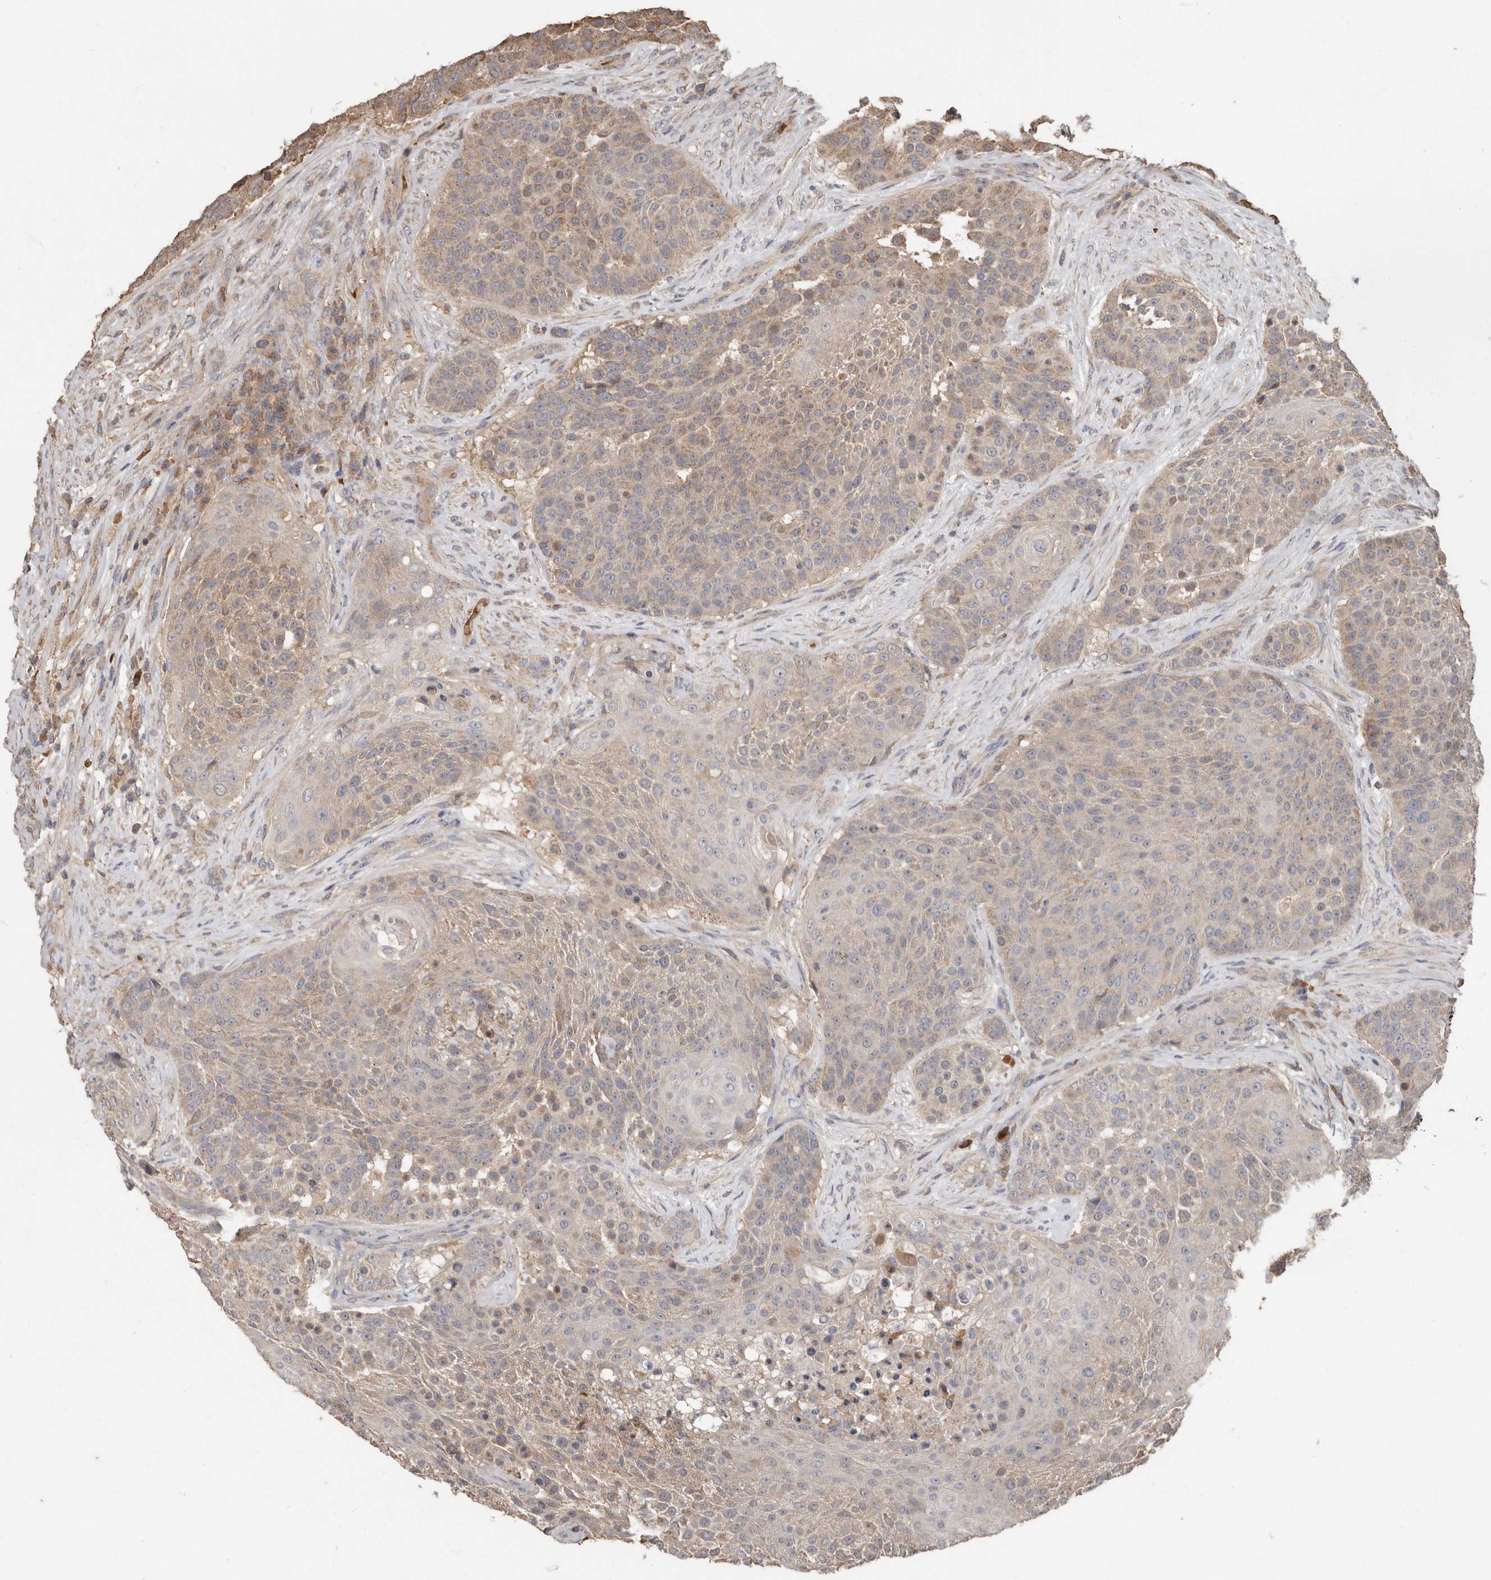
{"staining": {"intensity": "weak", "quantity": "<25%", "location": "cytoplasmic/membranous"}, "tissue": "urothelial cancer", "cell_type": "Tumor cells", "image_type": "cancer", "snomed": [{"axis": "morphology", "description": "Urothelial carcinoma, High grade"}, {"axis": "topography", "description": "Urinary bladder"}], "caption": "Urothelial cancer stained for a protein using IHC demonstrates no positivity tumor cells.", "gene": "KIF26B", "patient": {"sex": "female", "age": 63}}